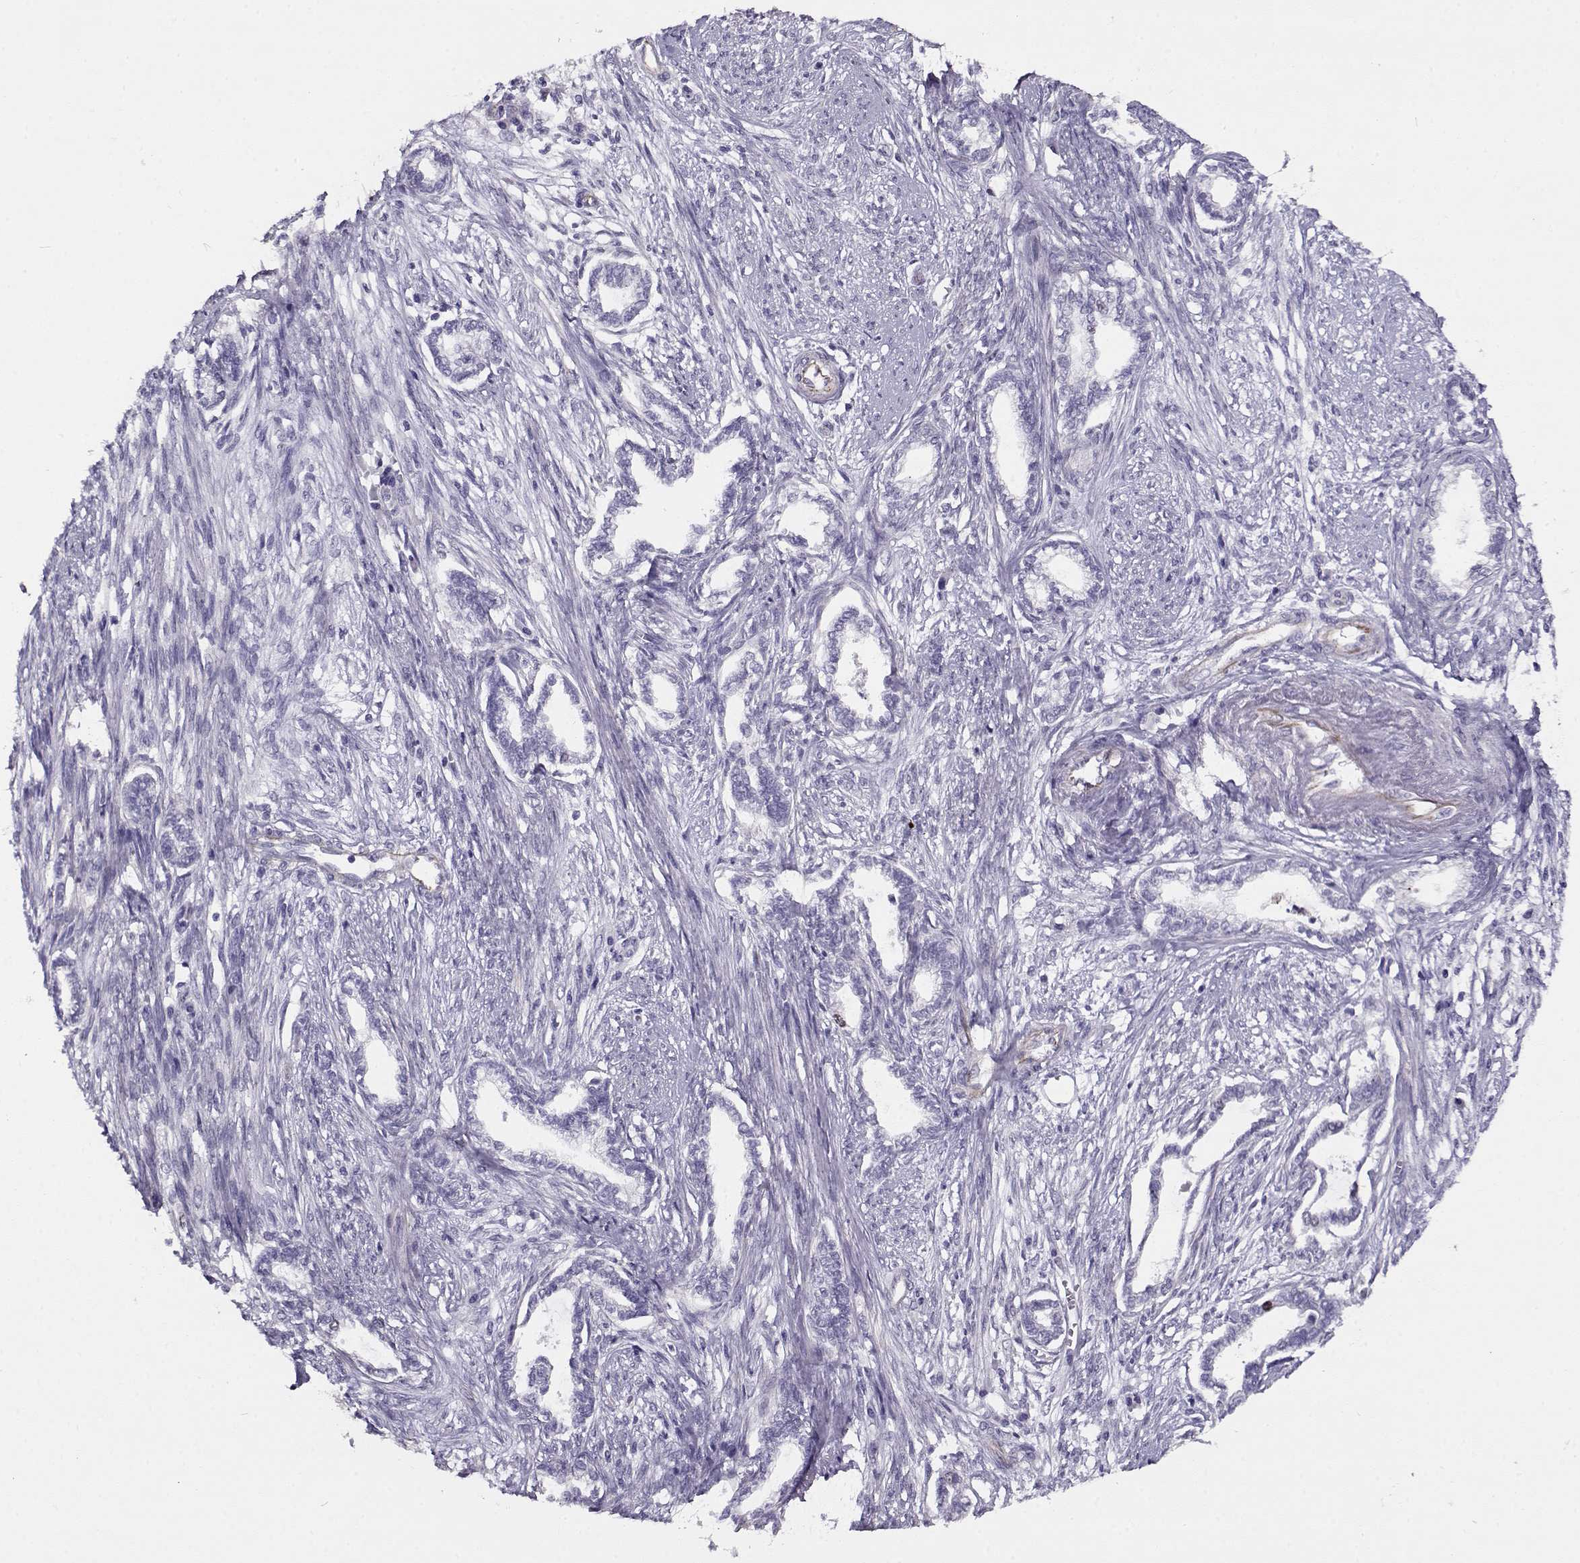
{"staining": {"intensity": "negative", "quantity": "none", "location": "none"}, "tissue": "cervical cancer", "cell_type": "Tumor cells", "image_type": "cancer", "snomed": [{"axis": "morphology", "description": "Adenocarcinoma, NOS"}, {"axis": "topography", "description": "Cervix"}], "caption": "Immunohistochemistry (IHC) of cervical adenocarcinoma shows no staining in tumor cells.", "gene": "NPW", "patient": {"sex": "female", "age": 62}}